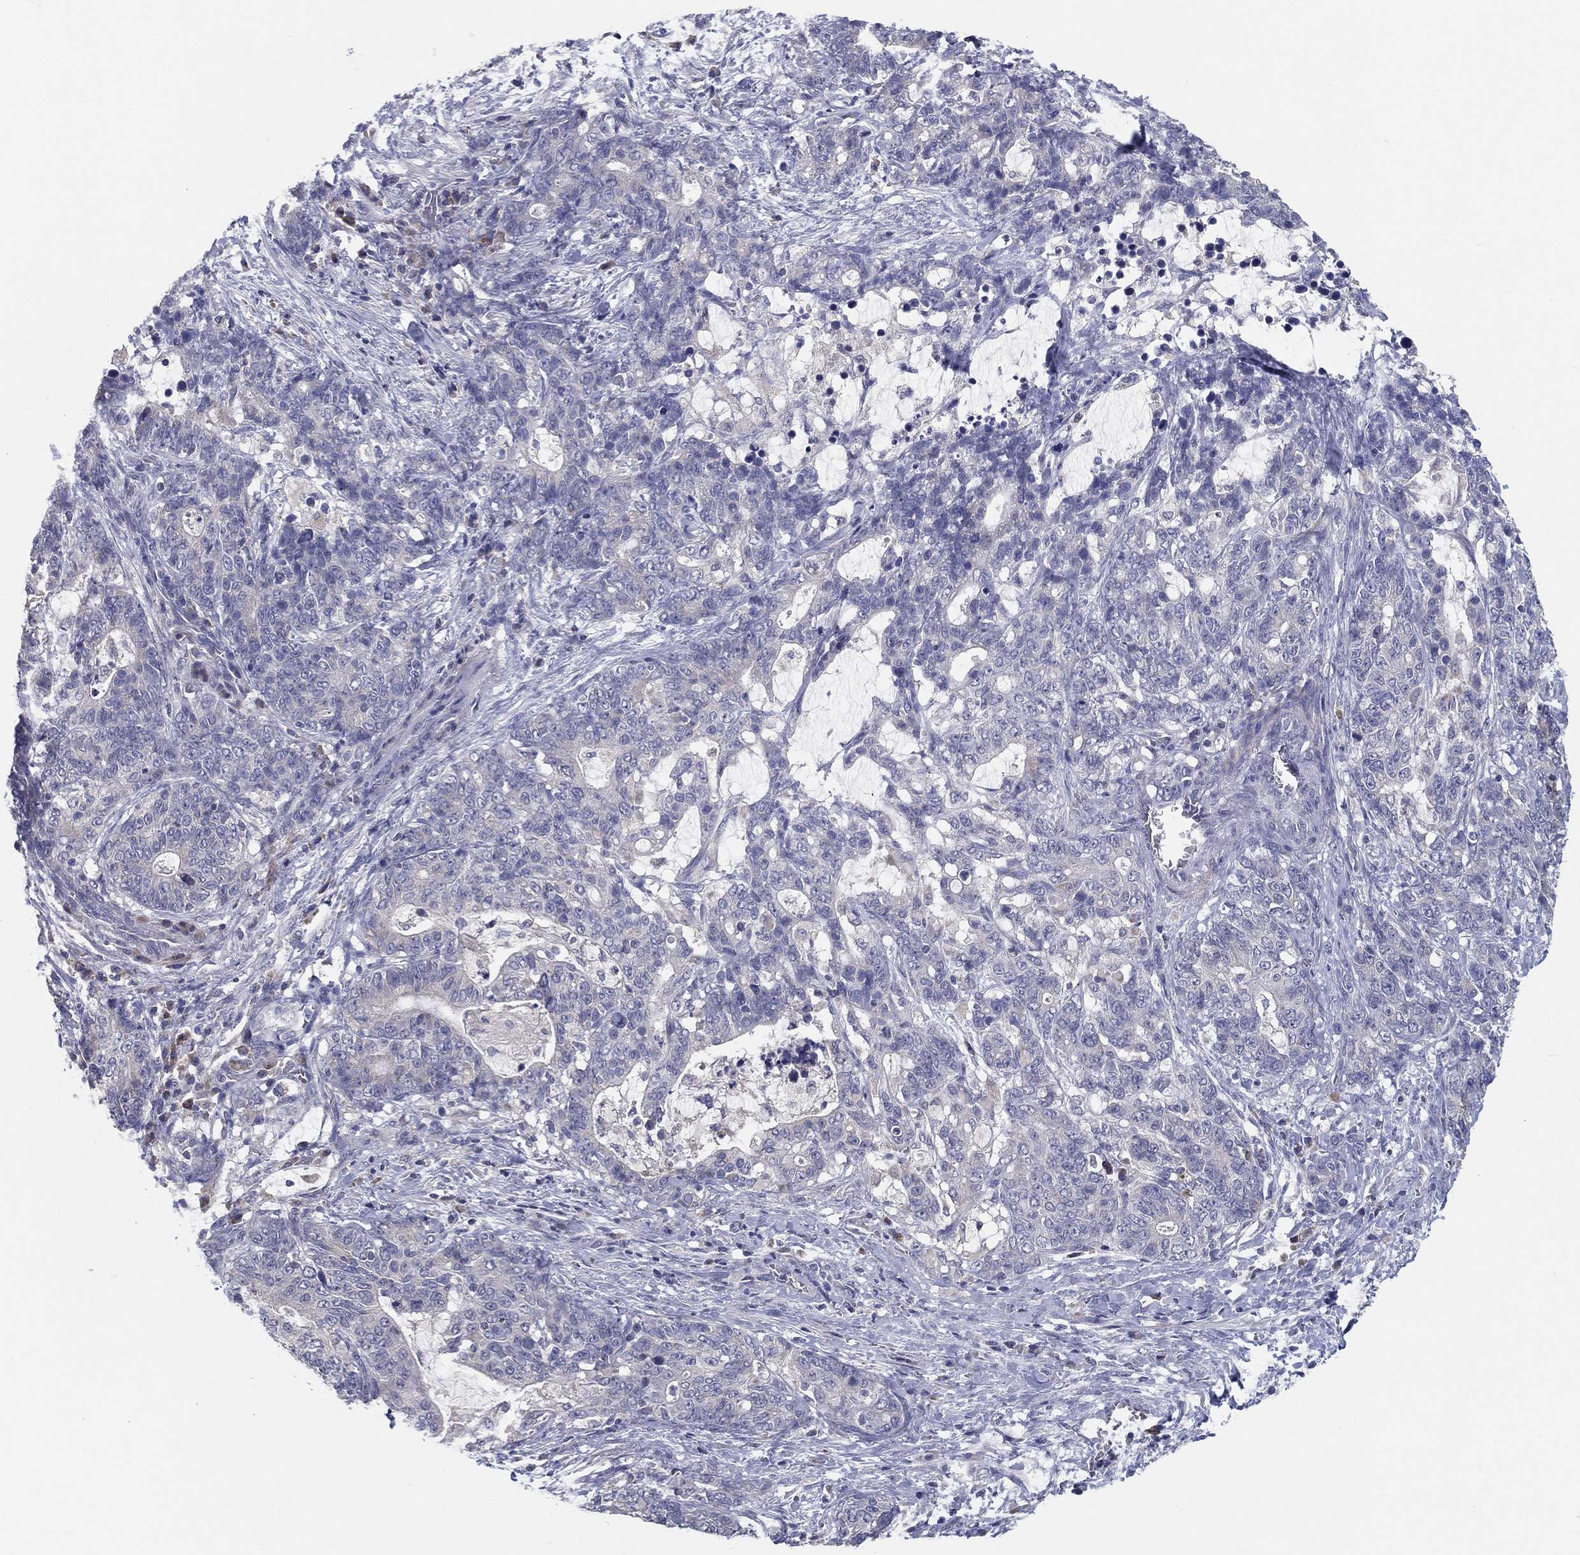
{"staining": {"intensity": "negative", "quantity": "none", "location": "none"}, "tissue": "stomach cancer", "cell_type": "Tumor cells", "image_type": "cancer", "snomed": [{"axis": "morphology", "description": "Normal tissue, NOS"}, {"axis": "morphology", "description": "Adenocarcinoma, NOS"}, {"axis": "topography", "description": "Stomach"}], "caption": "IHC image of human stomach adenocarcinoma stained for a protein (brown), which reveals no expression in tumor cells.", "gene": "PCSK1", "patient": {"sex": "female", "age": 64}}